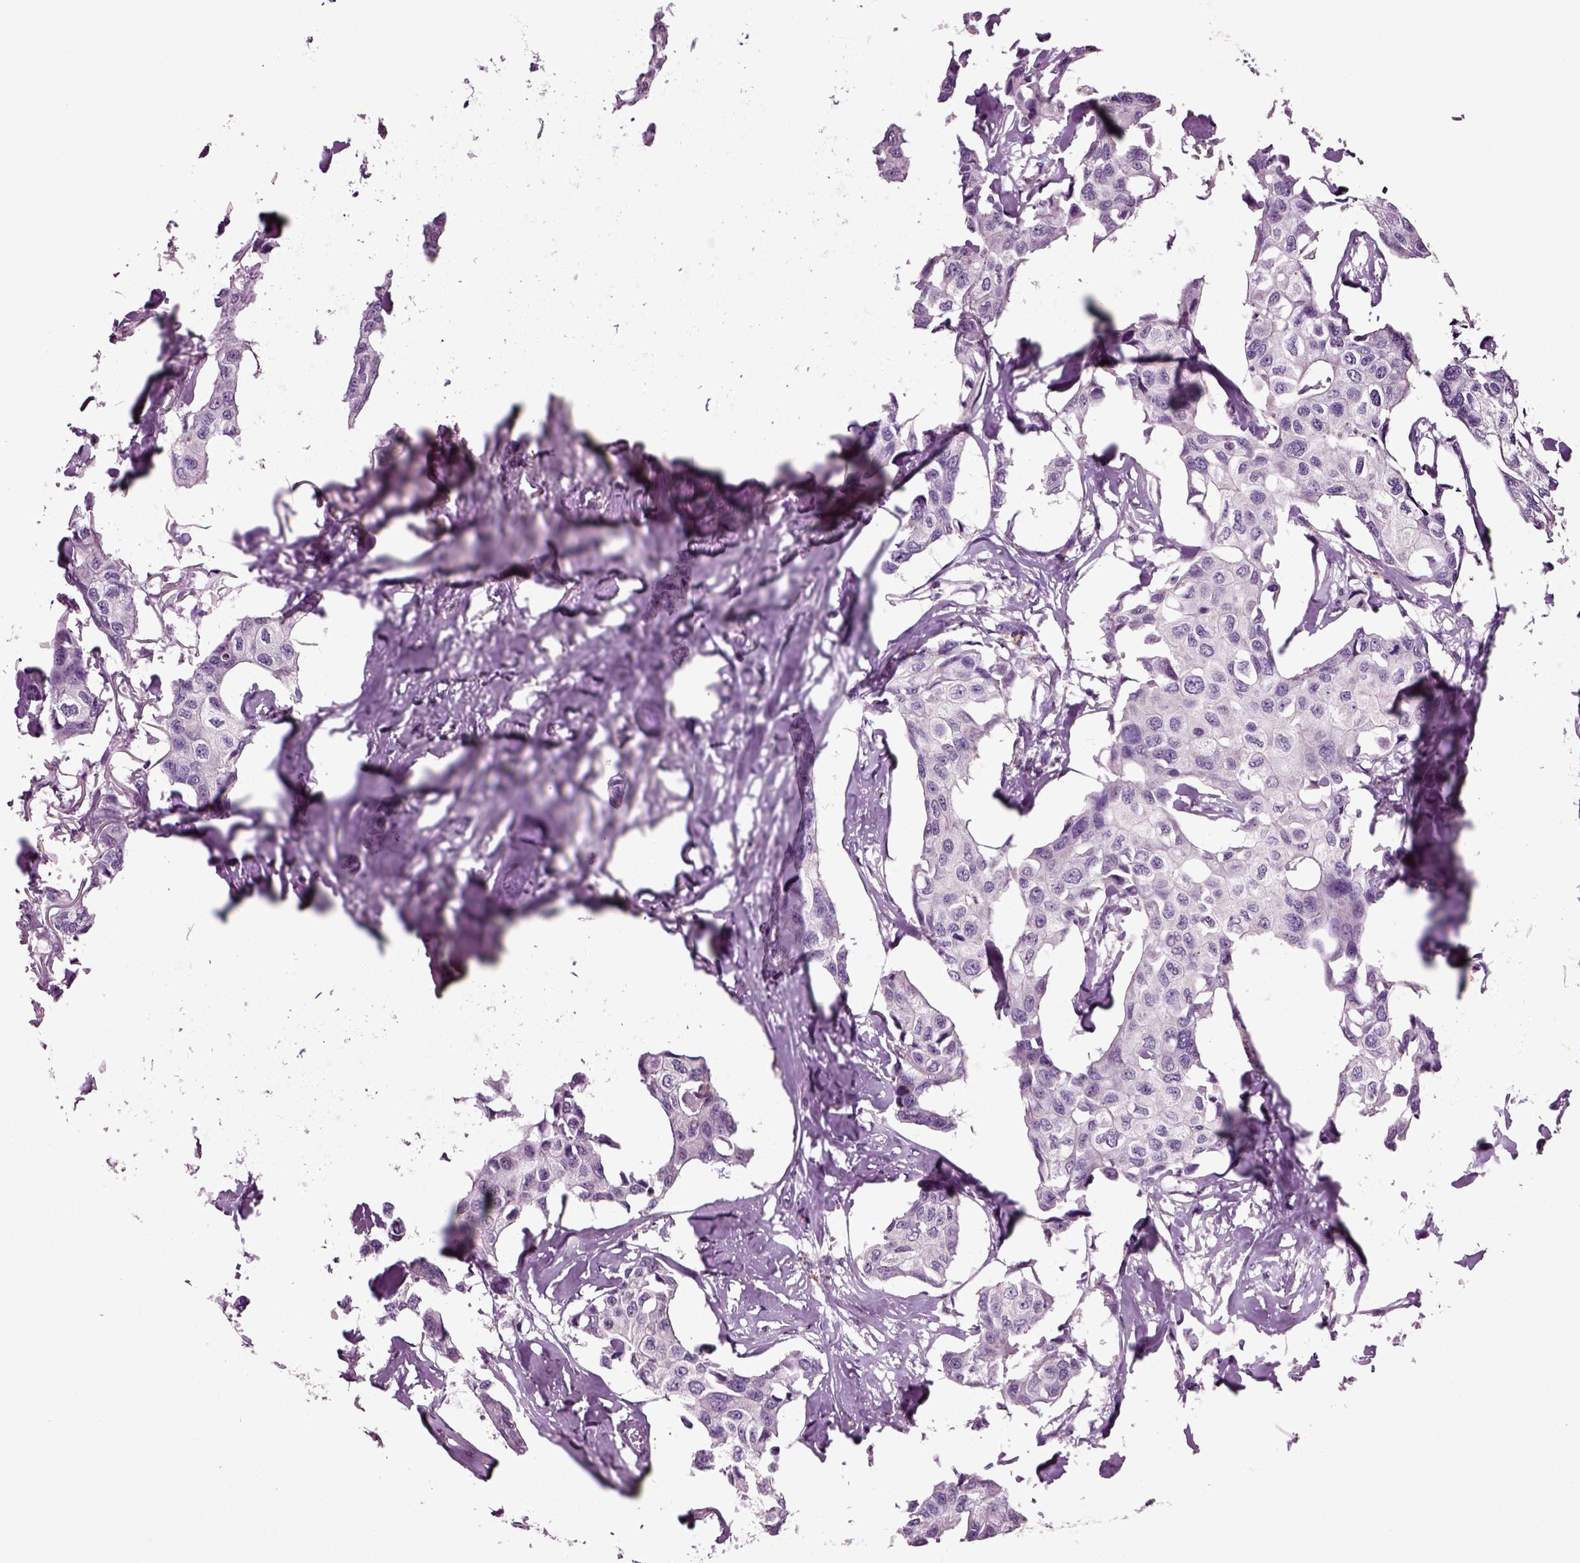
{"staining": {"intensity": "negative", "quantity": "none", "location": "none"}, "tissue": "breast cancer", "cell_type": "Tumor cells", "image_type": "cancer", "snomed": [{"axis": "morphology", "description": "Duct carcinoma"}, {"axis": "topography", "description": "Breast"}], "caption": "High magnification brightfield microscopy of intraductal carcinoma (breast) stained with DAB (brown) and counterstained with hematoxylin (blue): tumor cells show no significant staining.", "gene": "CRHR1", "patient": {"sex": "female", "age": 80}}